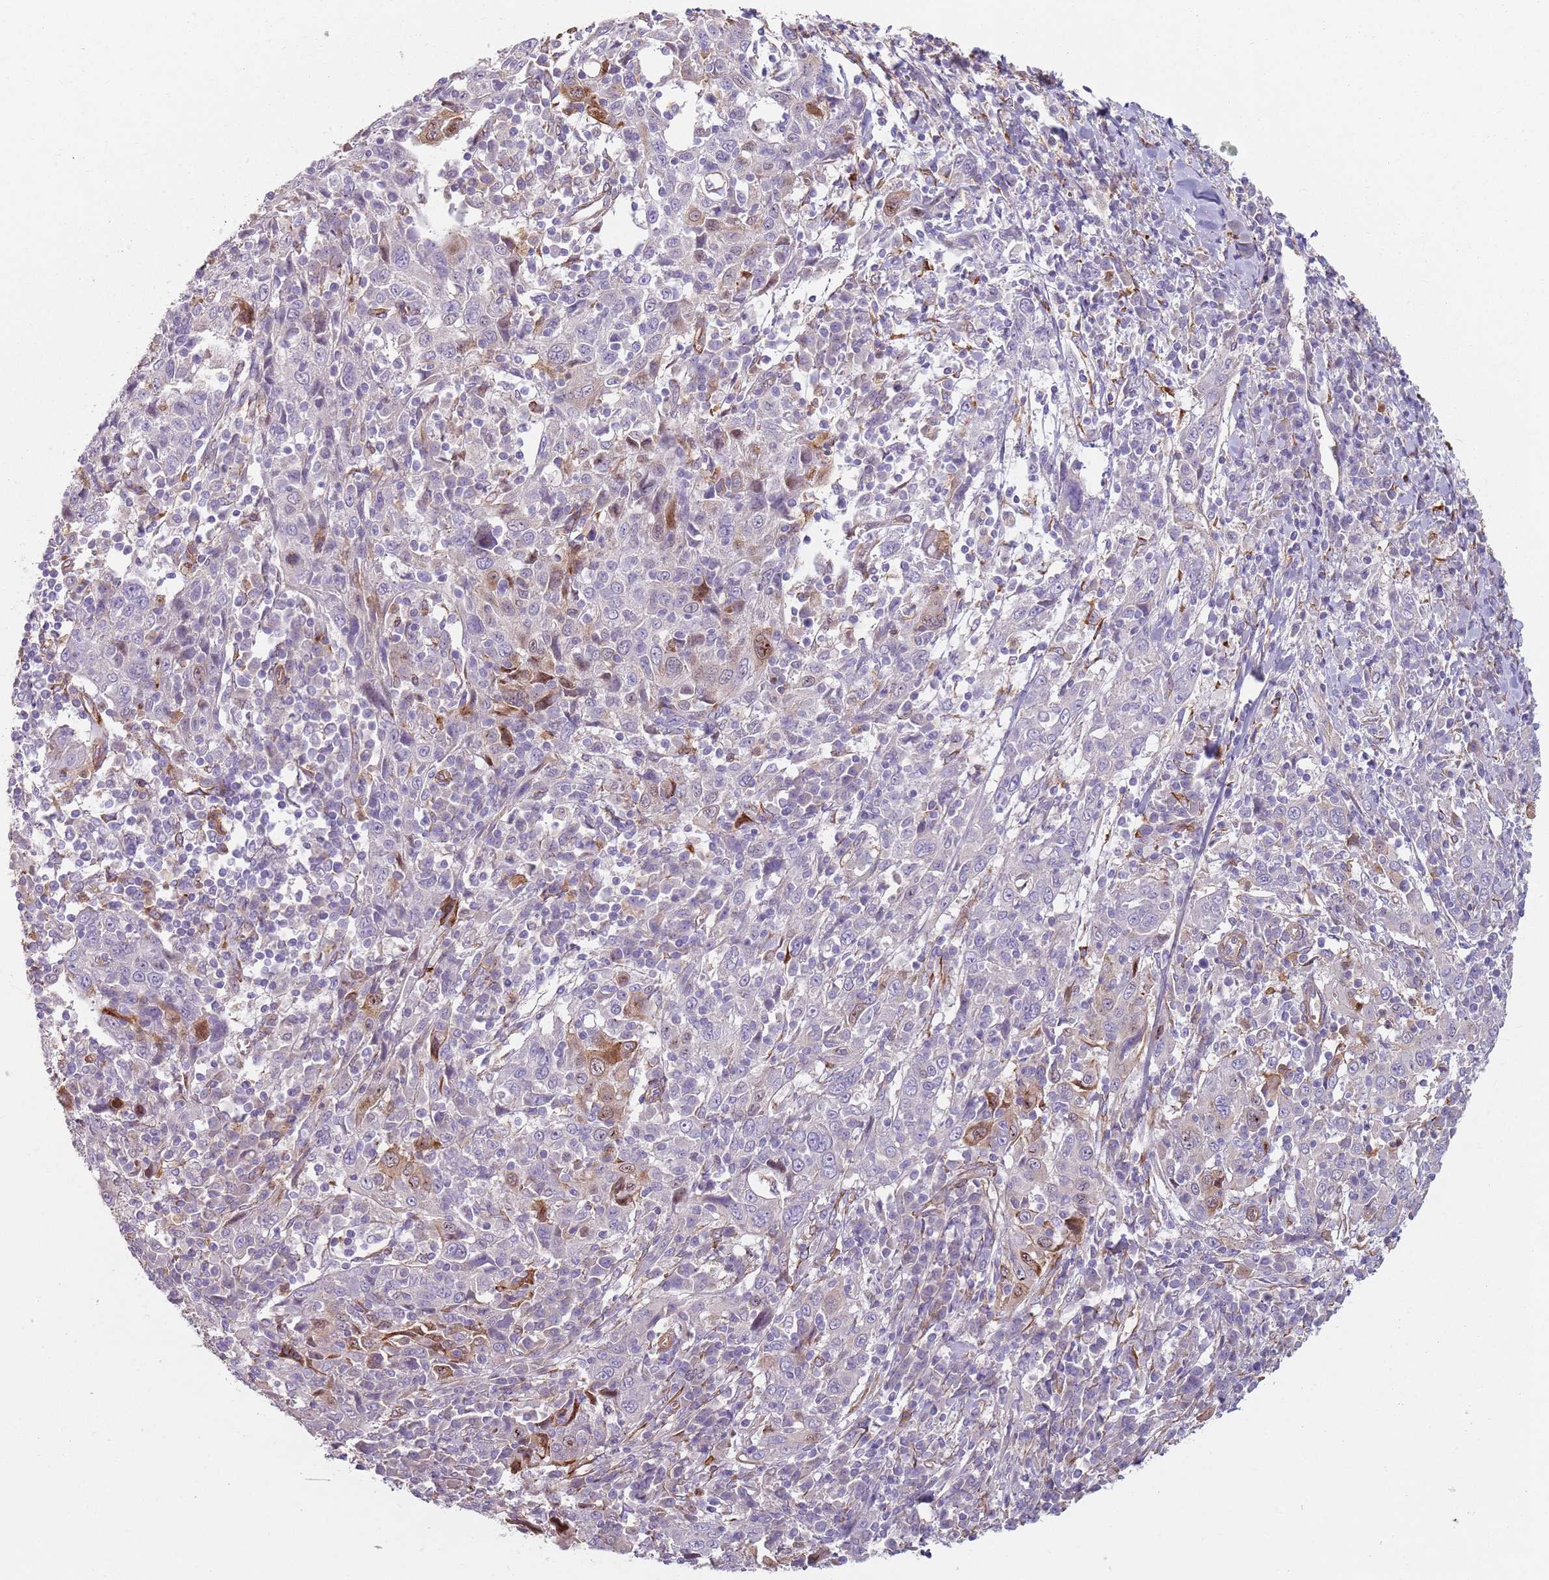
{"staining": {"intensity": "negative", "quantity": "none", "location": "none"}, "tissue": "cervical cancer", "cell_type": "Tumor cells", "image_type": "cancer", "snomed": [{"axis": "morphology", "description": "Squamous cell carcinoma, NOS"}, {"axis": "topography", "description": "Cervix"}], "caption": "This histopathology image is of cervical squamous cell carcinoma stained with IHC to label a protein in brown with the nuclei are counter-stained blue. There is no staining in tumor cells. (Immunohistochemistry, brightfield microscopy, high magnification).", "gene": "PHLPP2", "patient": {"sex": "female", "age": 46}}